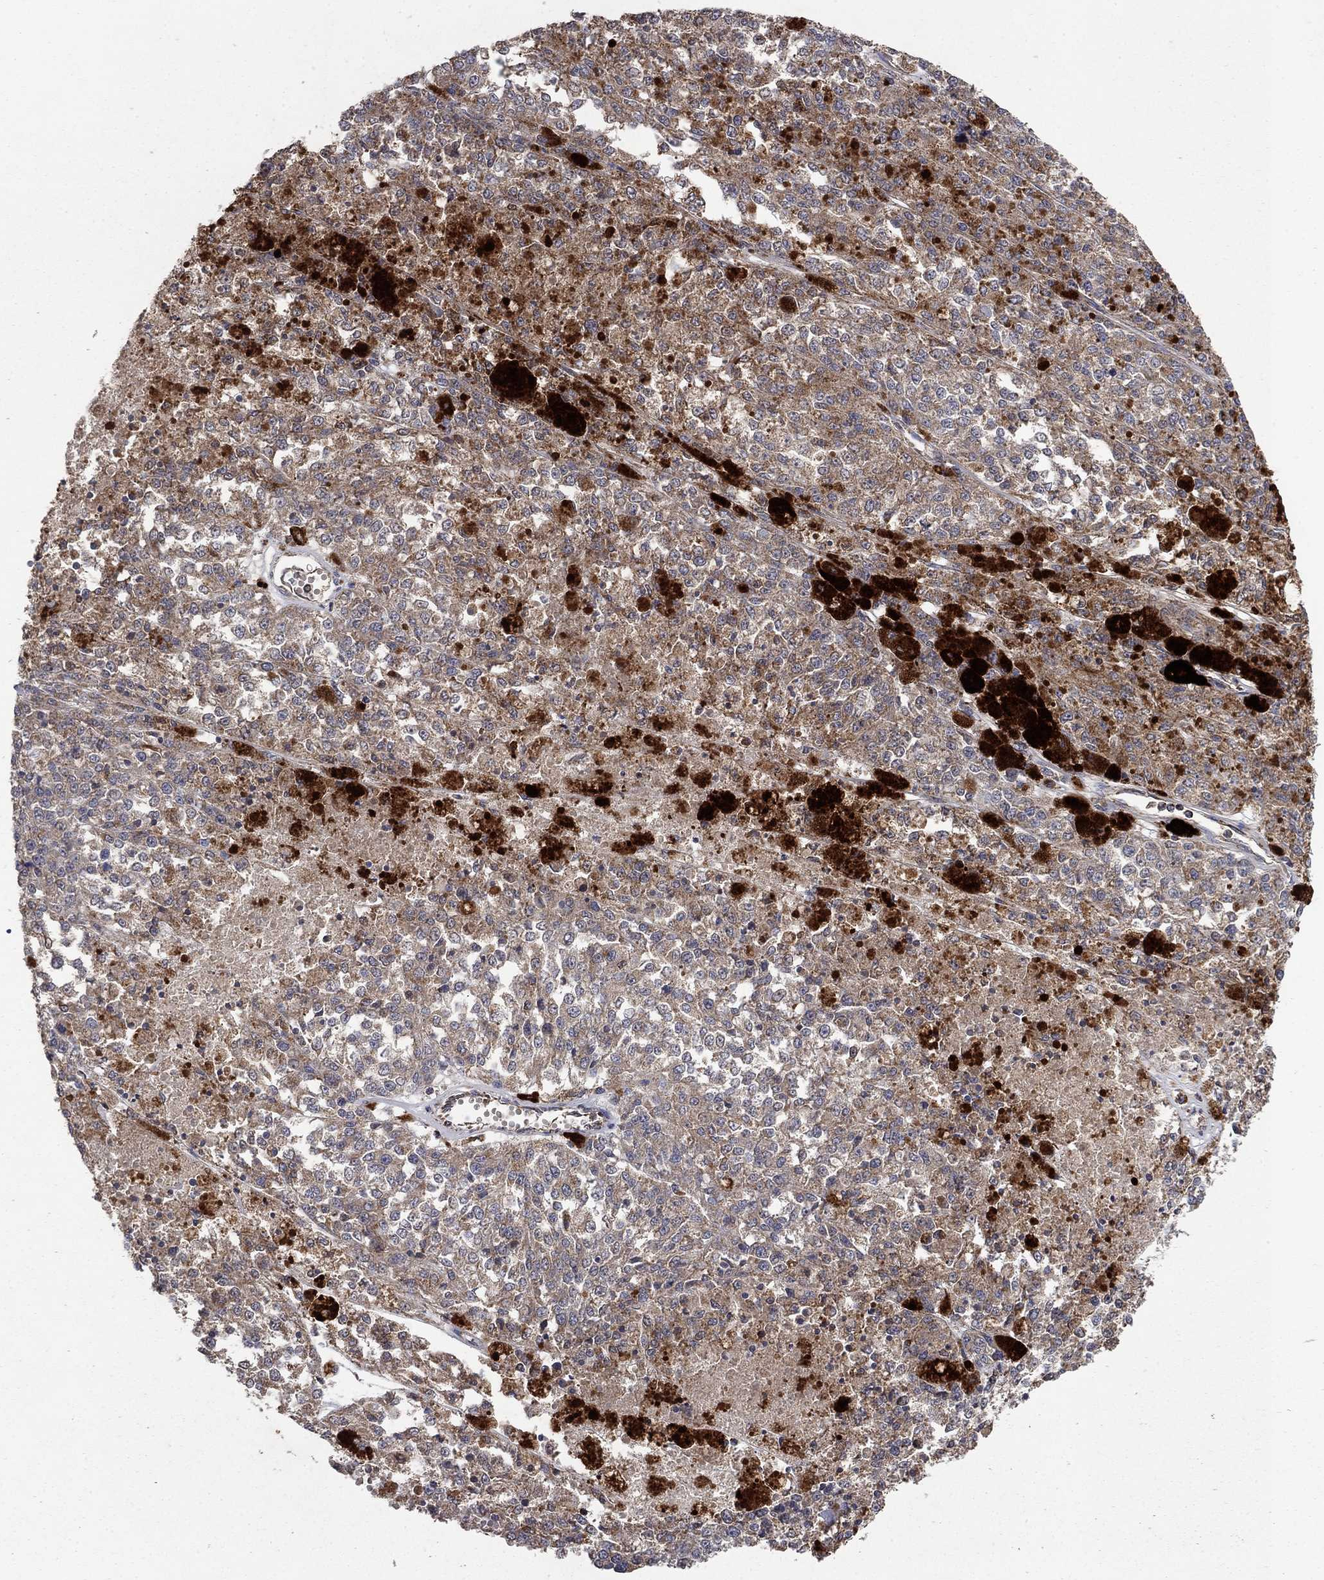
{"staining": {"intensity": "moderate", "quantity": "25%-75%", "location": "cytoplasmic/membranous"}, "tissue": "melanoma", "cell_type": "Tumor cells", "image_type": "cancer", "snomed": [{"axis": "morphology", "description": "Malignant melanoma, Metastatic site"}, {"axis": "topography", "description": "Lymph node"}], "caption": "Melanoma stained with immunohistochemistry displays moderate cytoplasmic/membranous expression in approximately 25%-75% of tumor cells.", "gene": "DPH1", "patient": {"sex": "female", "age": 64}}